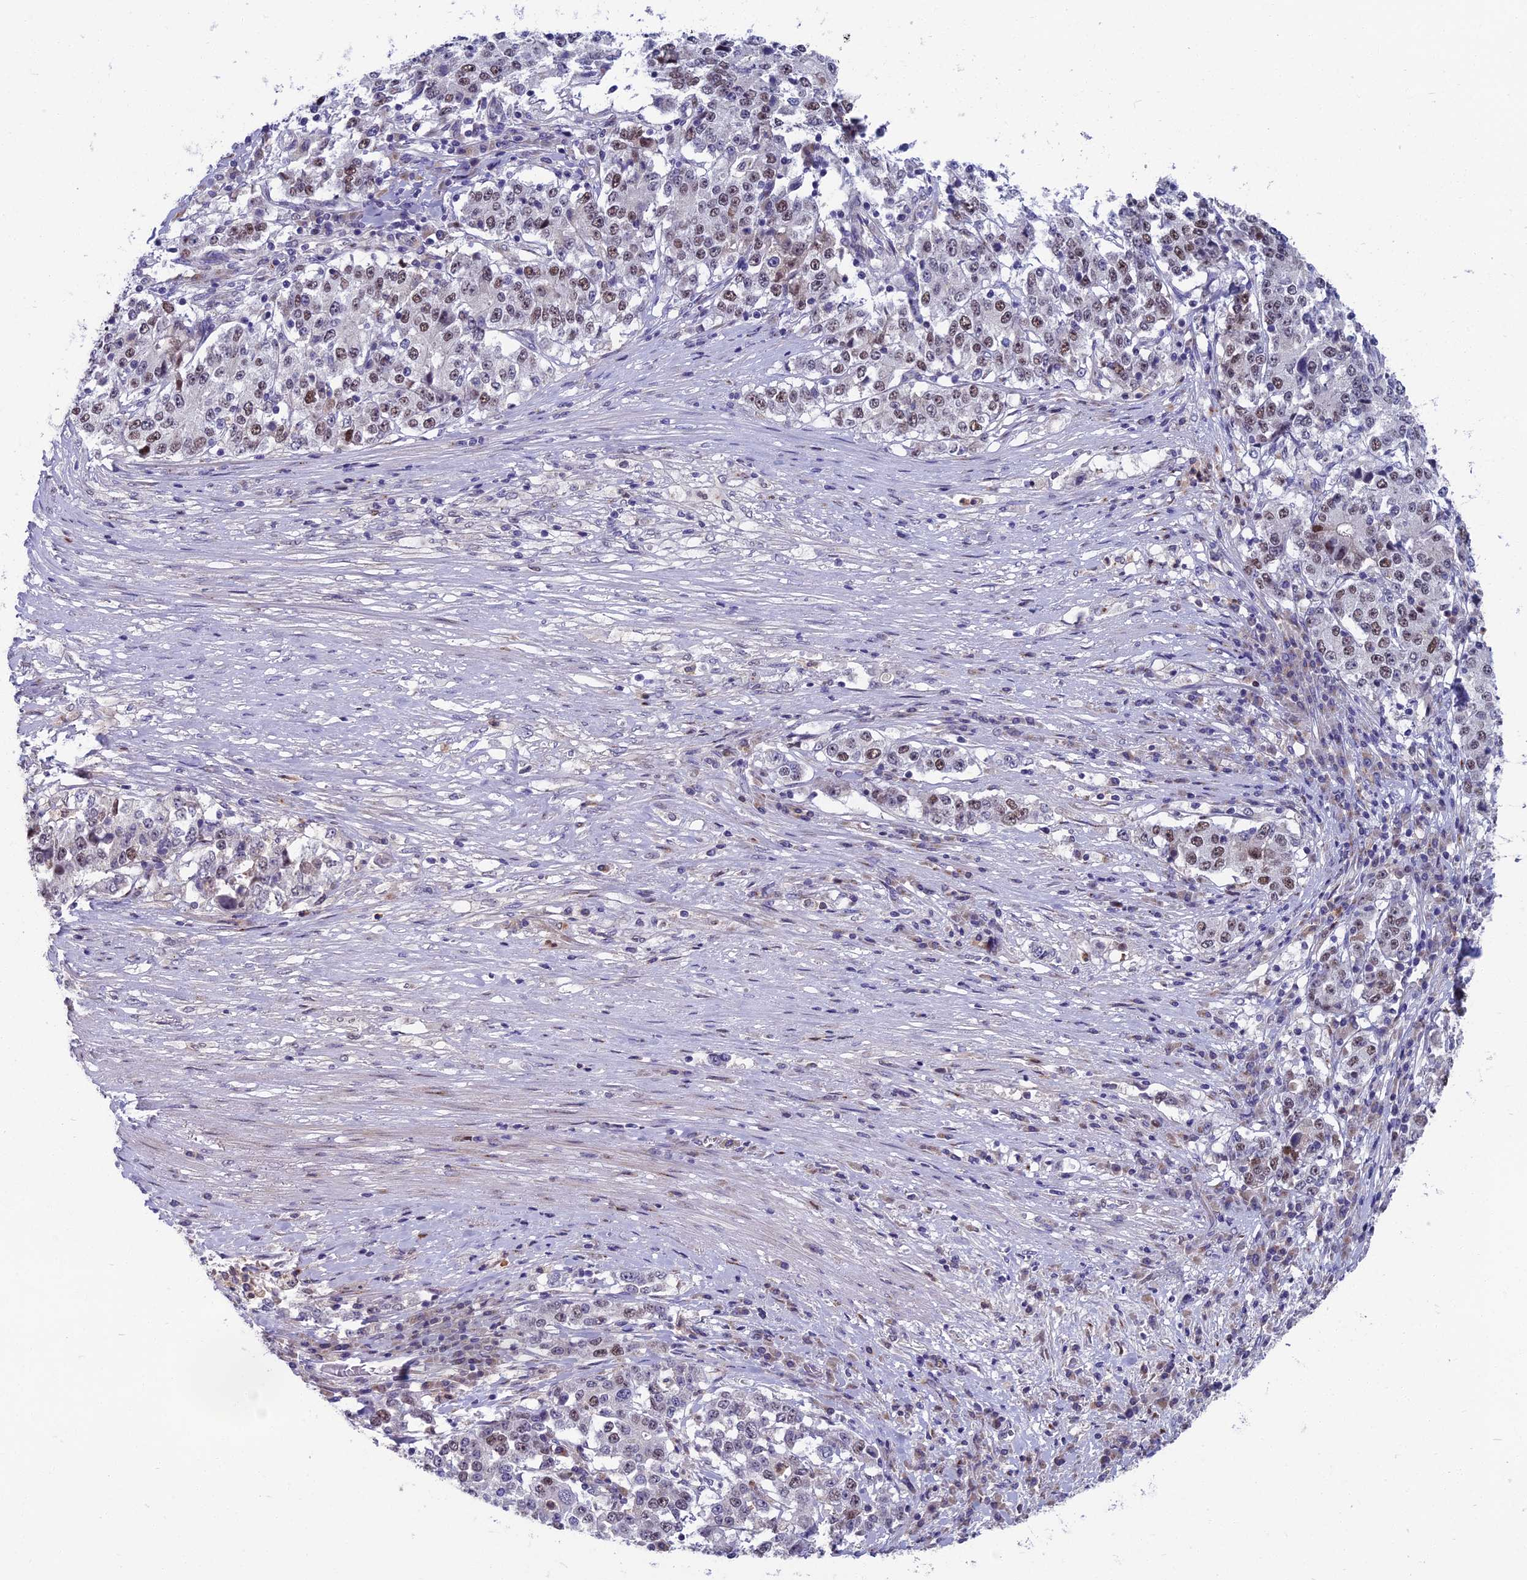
{"staining": {"intensity": "moderate", "quantity": "25%-75%", "location": "nuclear"}, "tissue": "stomach cancer", "cell_type": "Tumor cells", "image_type": "cancer", "snomed": [{"axis": "morphology", "description": "Adenocarcinoma, NOS"}, {"axis": "topography", "description": "Stomach"}], "caption": "There is medium levels of moderate nuclear expression in tumor cells of stomach cancer (adenocarcinoma), as demonstrated by immunohistochemical staining (brown color).", "gene": "LIG1", "patient": {"sex": "male", "age": 59}}